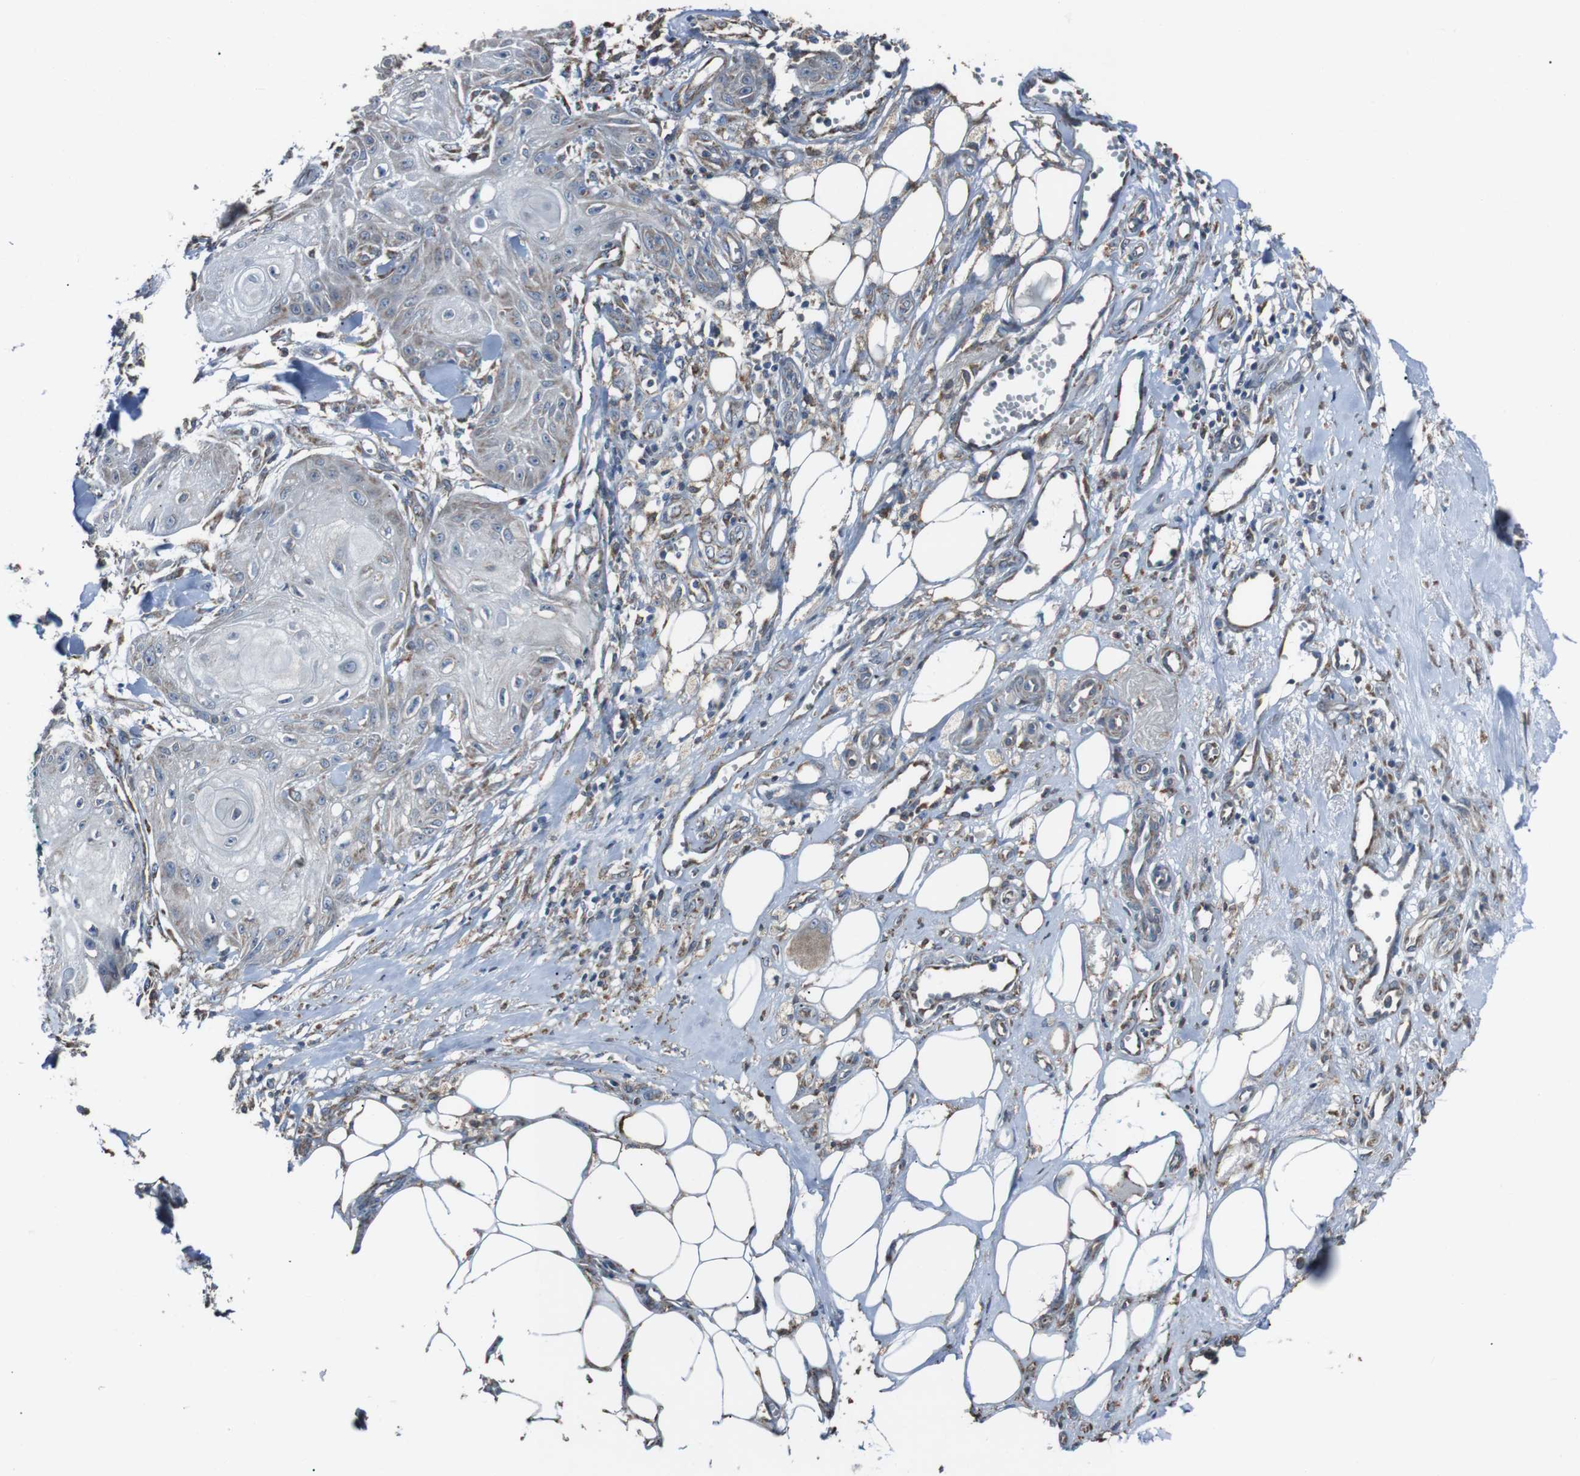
{"staining": {"intensity": "weak", "quantity": "<25%", "location": "cytoplasmic/membranous"}, "tissue": "skin cancer", "cell_type": "Tumor cells", "image_type": "cancer", "snomed": [{"axis": "morphology", "description": "Squamous cell carcinoma, NOS"}, {"axis": "topography", "description": "Skin"}], "caption": "IHC of human skin cancer shows no expression in tumor cells.", "gene": "CISD2", "patient": {"sex": "male", "age": 74}}